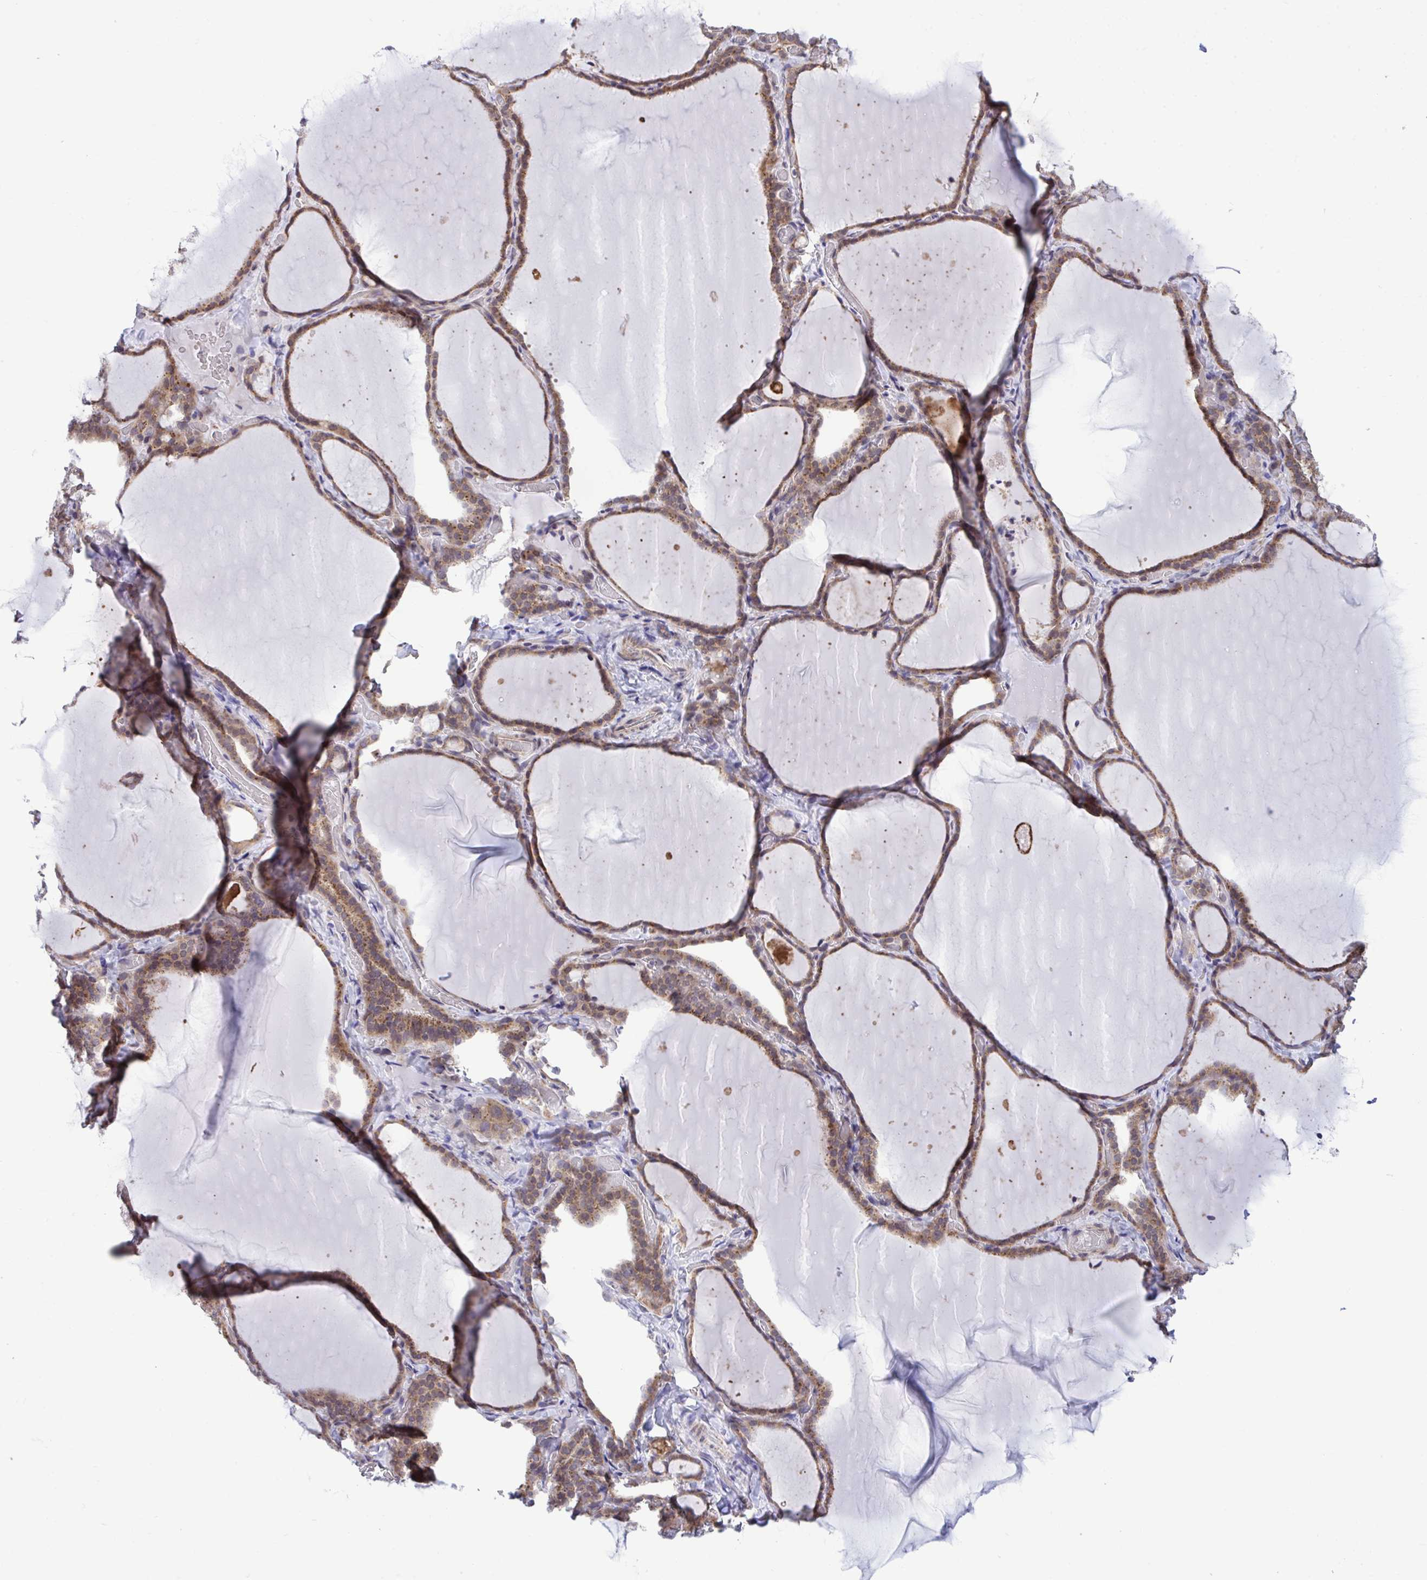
{"staining": {"intensity": "moderate", "quantity": ">75%", "location": "cytoplasmic/membranous"}, "tissue": "thyroid gland", "cell_type": "Glandular cells", "image_type": "normal", "snomed": [{"axis": "morphology", "description": "Normal tissue, NOS"}, {"axis": "topography", "description": "Thyroid gland"}], "caption": "Immunohistochemical staining of normal thyroid gland exhibits >75% levels of moderate cytoplasmic/membranous protein expression in about >75% of glandular cells.", "gene": "RPS15", "patient": {"sex": "female", "age": 22}}